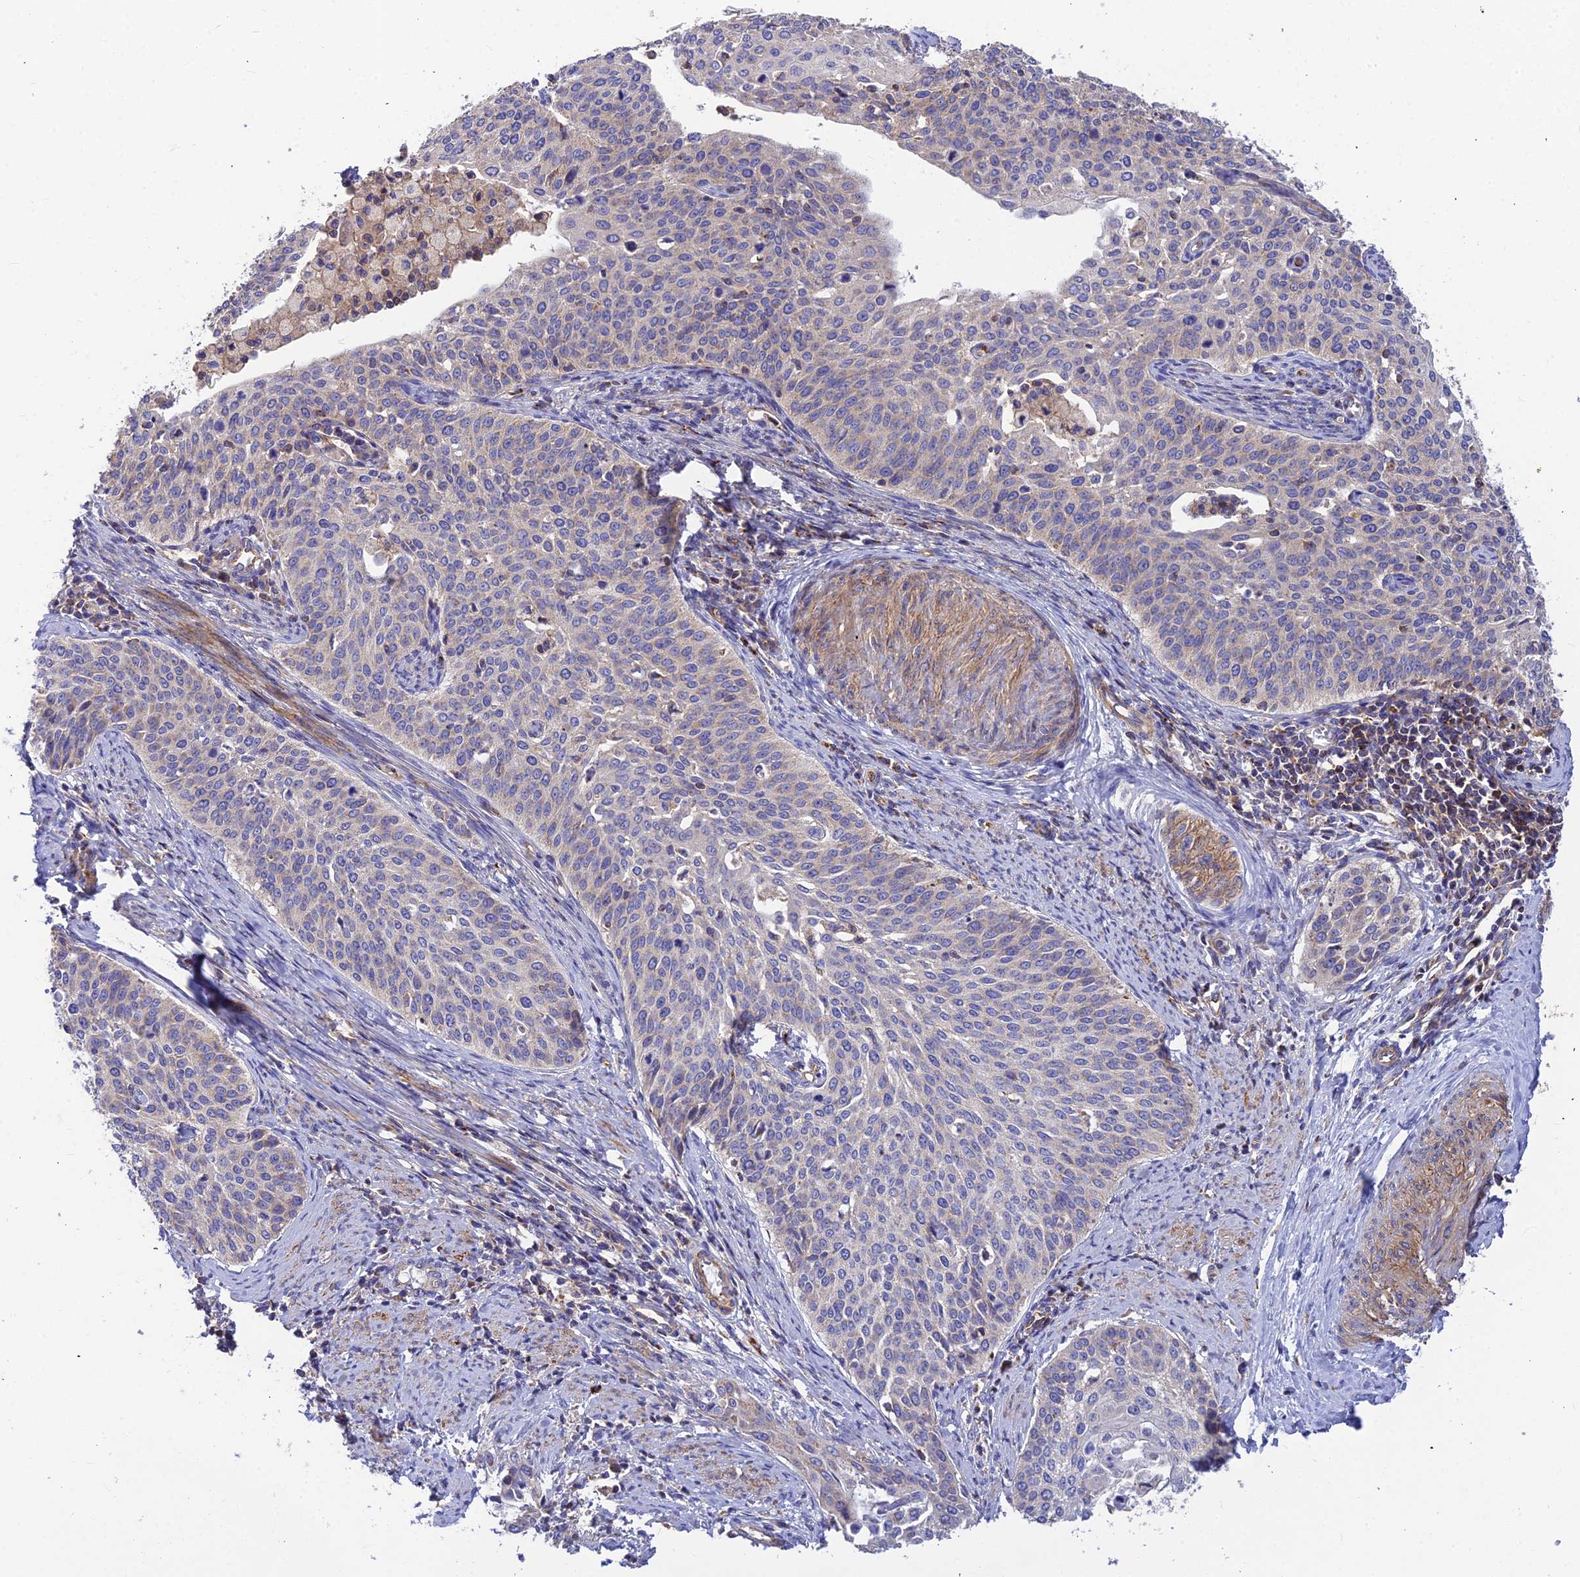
{"staining": {"intensity": "negative", "quantity": "none", "location": "none"}, "tissue": "cervical cancer", "cell_type": "Tumor cells", "image_type": "cancer", "snomed": [{"axis": "morphology", "description": "Squamous cell carcinoma, NOS"}, {"axis": "topography", "description": "Cervix"}], "caption": "A high-resolution image shows IHC staining of squamous cell carcinoma (cervical), which demonstrates no significant expression in tumor cells.", "gene": "ASPHD1", "patient": {"sex": "female", "age": 44}}